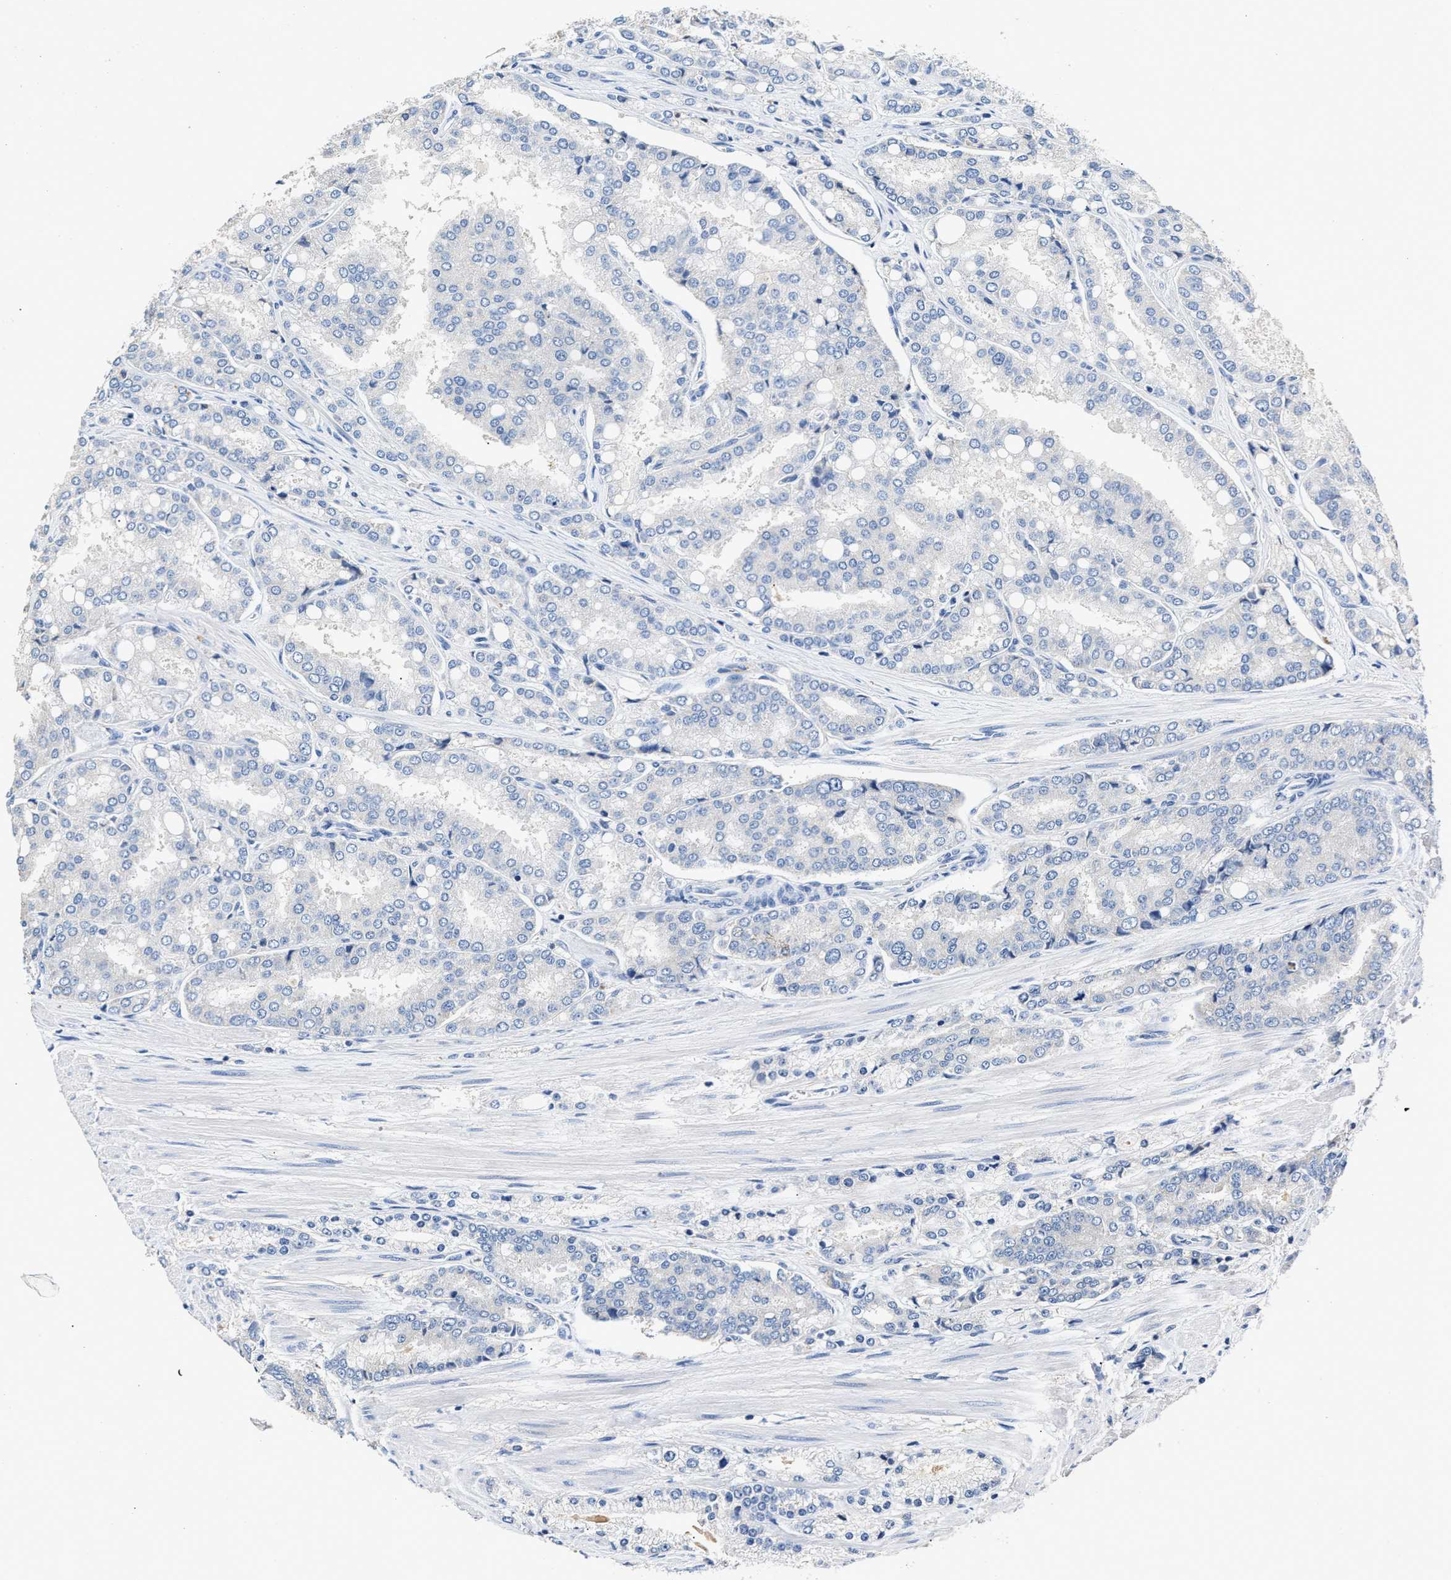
{"staining": {"intensity": "negative", "quantity": "none", "location": "none"}, "tissue": "prostate cancer", "cell_type": "Tumor cells", "image_type": "cancer", "snomed": [{"axis": "morphology", "description": "Adenocarcinoma, High grade"}, {"axis": "topography", "description": "Prostate"}], "caption": "Immunohistochemistry image of neoplastic tissue: human prostate cancer (adenocarcinoma (high-grade)) stained with DAB shows no significant protein staining in tumor cells.", "gene": "SLCO2B1", "patient": {"sex": "male", "age": 50}}